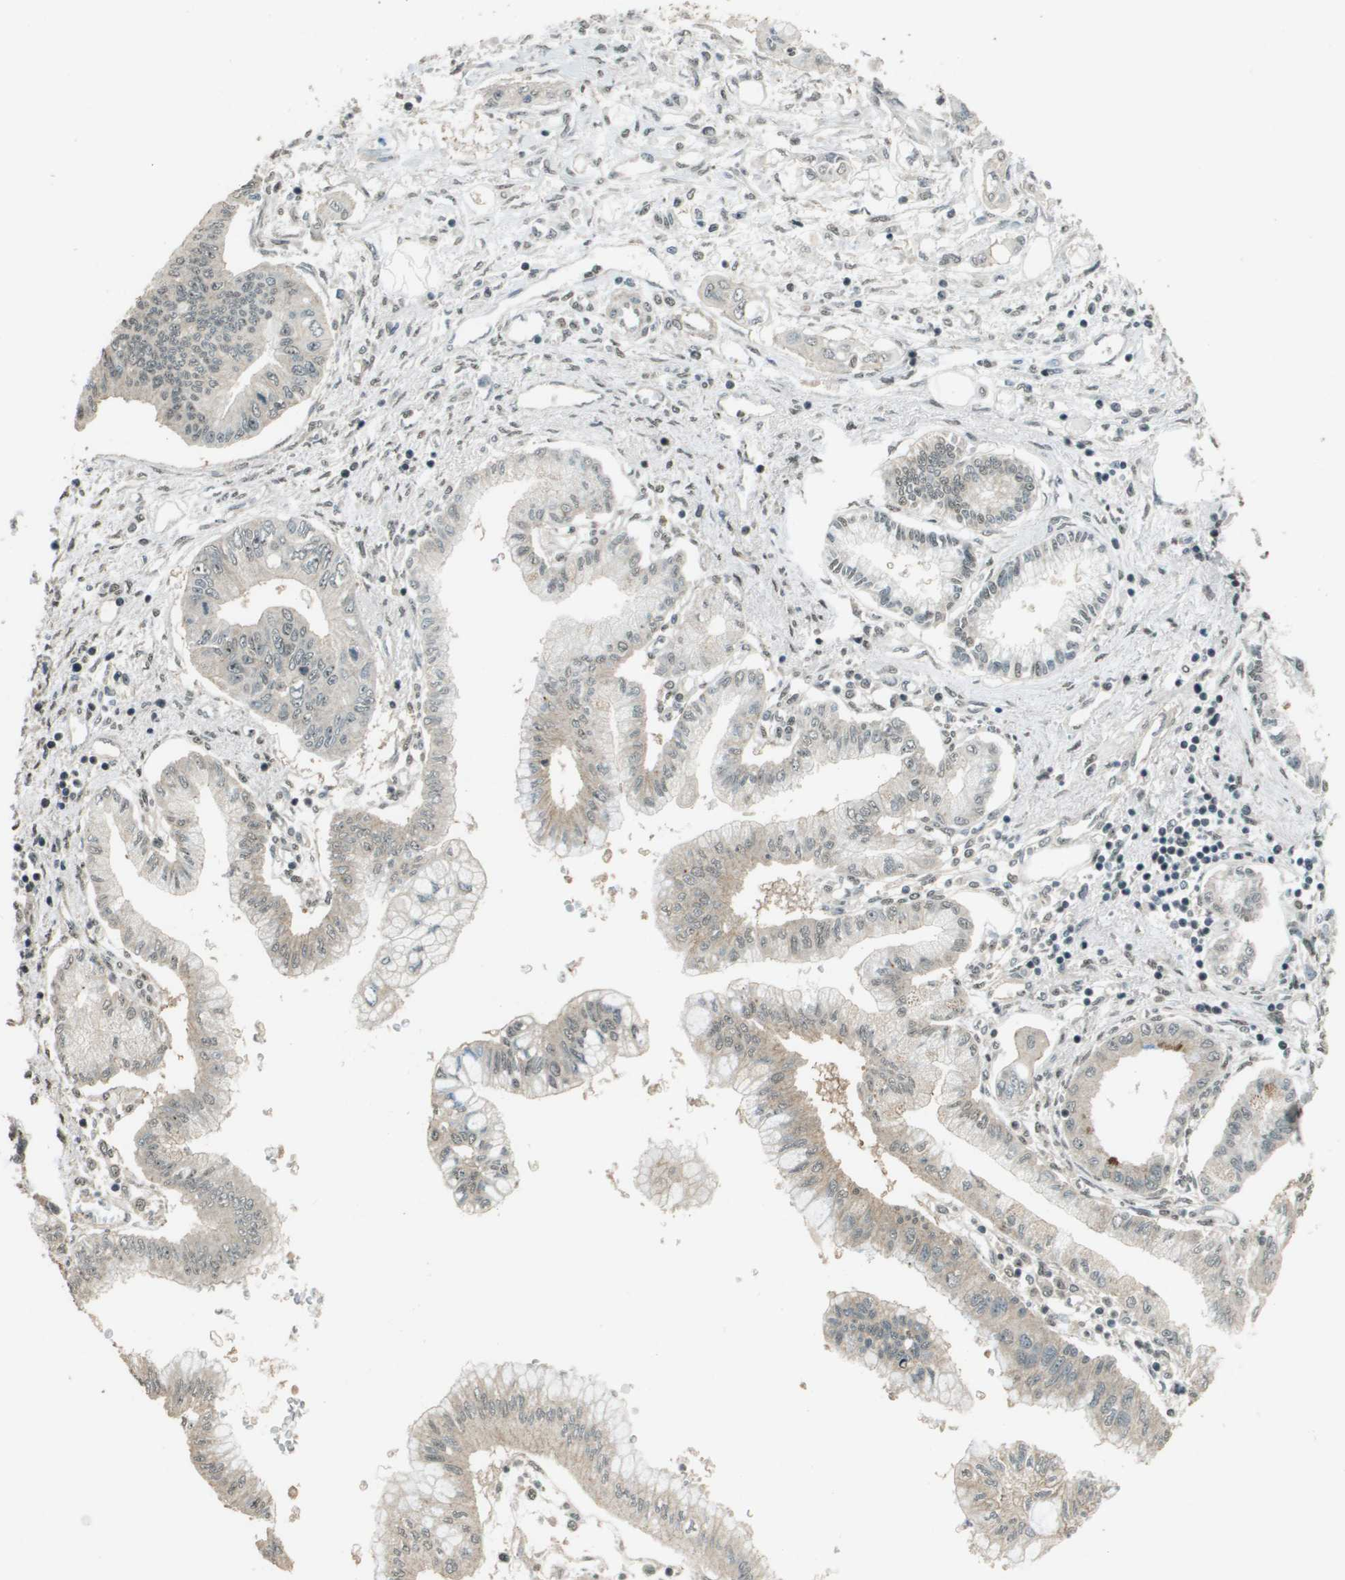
{"staining": {"intensity": "weak", "quantity": "25%-75%", "location": "cytoplasmic/membranous"}, "tissue": "pancreatic cancer", "cell_type": "Tumor cells", "image_type": "cancer", "snomed": [{"axis": "morphology", "description": "Adenocarcinoma, NOS"}, {"axis": "topography", "description": "Pancreas"}], "caption": "There is low levels of weak cytoplasmic/membranous staining in tumor cells of pancreatic adenocarcinoma, as demonstrated by immunohistochemical staining (brown color).", "gene": "SDC3", "patient": {"sex": "female", "age": 77}}